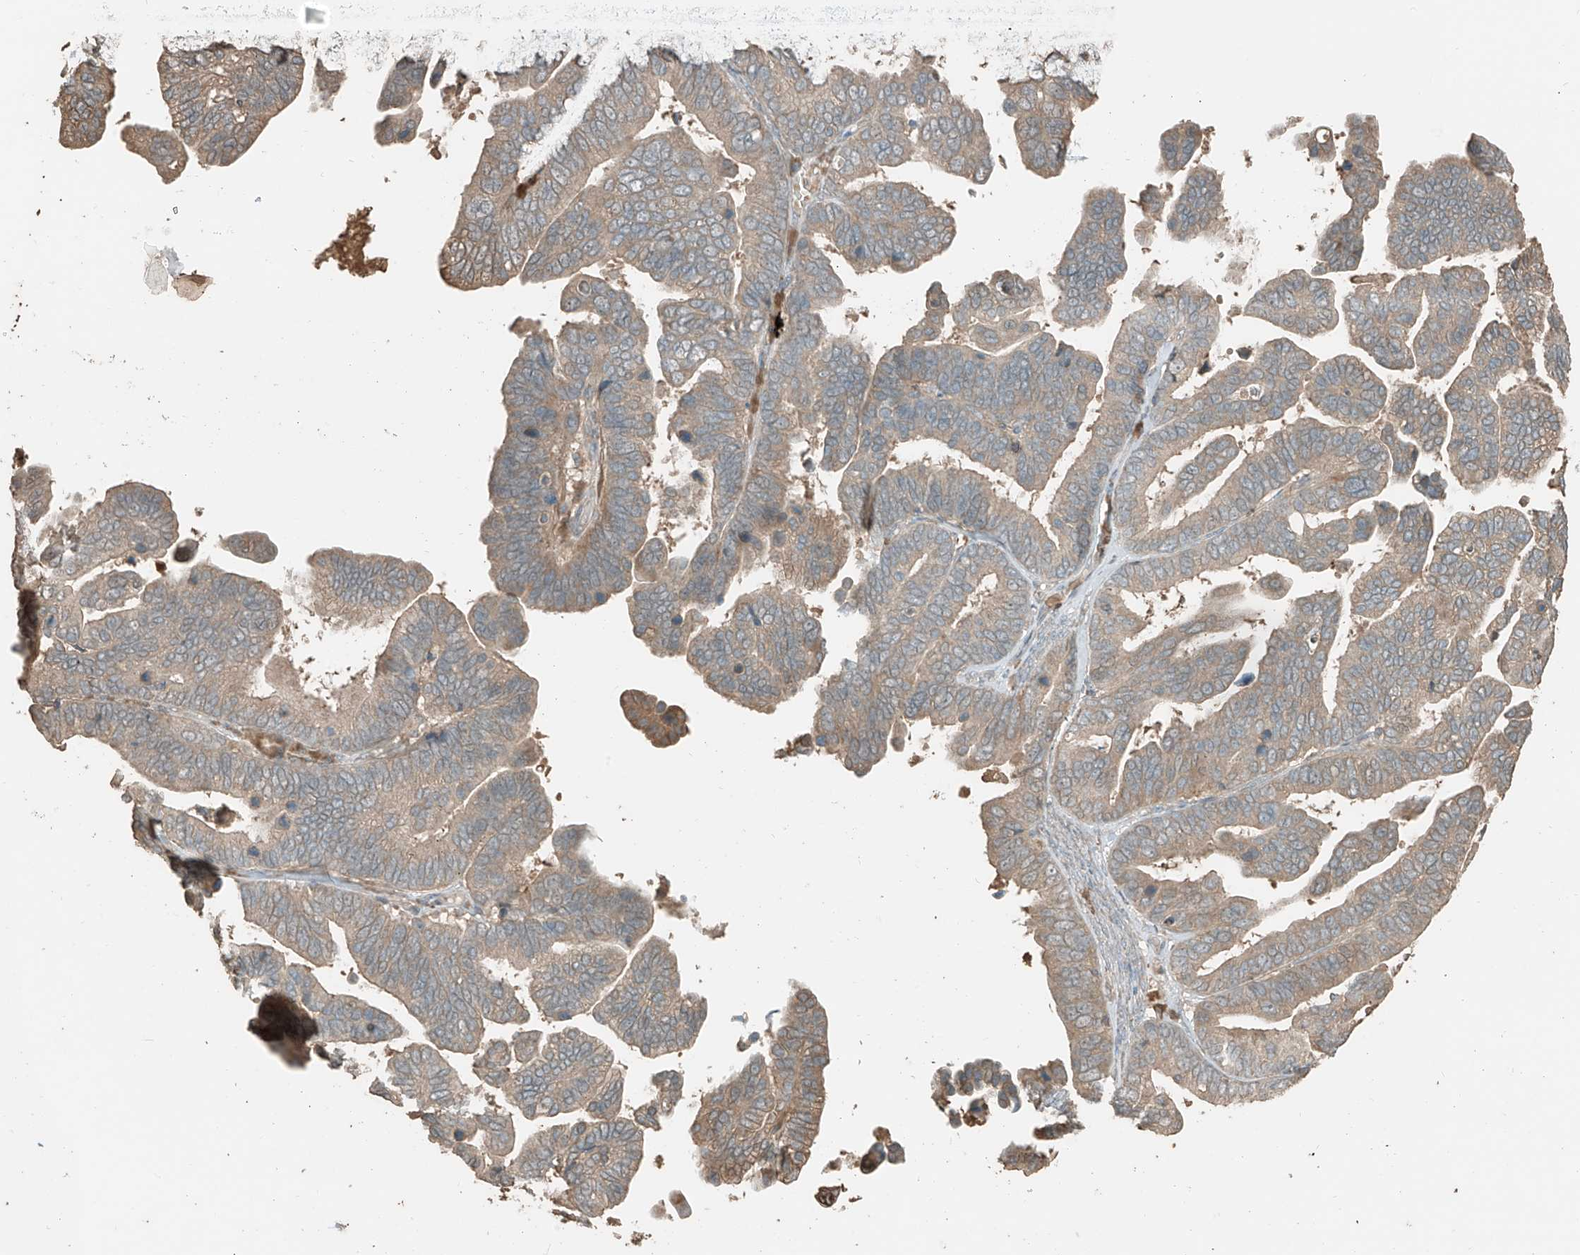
{"staining": {"intensity": "weak", "quantity": ">75%", "location": "cytoplasmic/membranous"}, "tissue": "ovarian cancer", "cell_type": "Tumor cells", "image_type": "cancer", "snomed": [{"axis": "morphology", "description": "Cystadenocarcinoma, serous, NOS"}, {"axis": "topography", "description": "Ovary"}], "caption": "Tumor cells reveal weak cytoplasmic/membranous expression in approximately >75% of cells in serous cystadenocarcinoma (ovarian).", "gene": "RFTN2", "patient": {"sex": "female", "age": 56}}